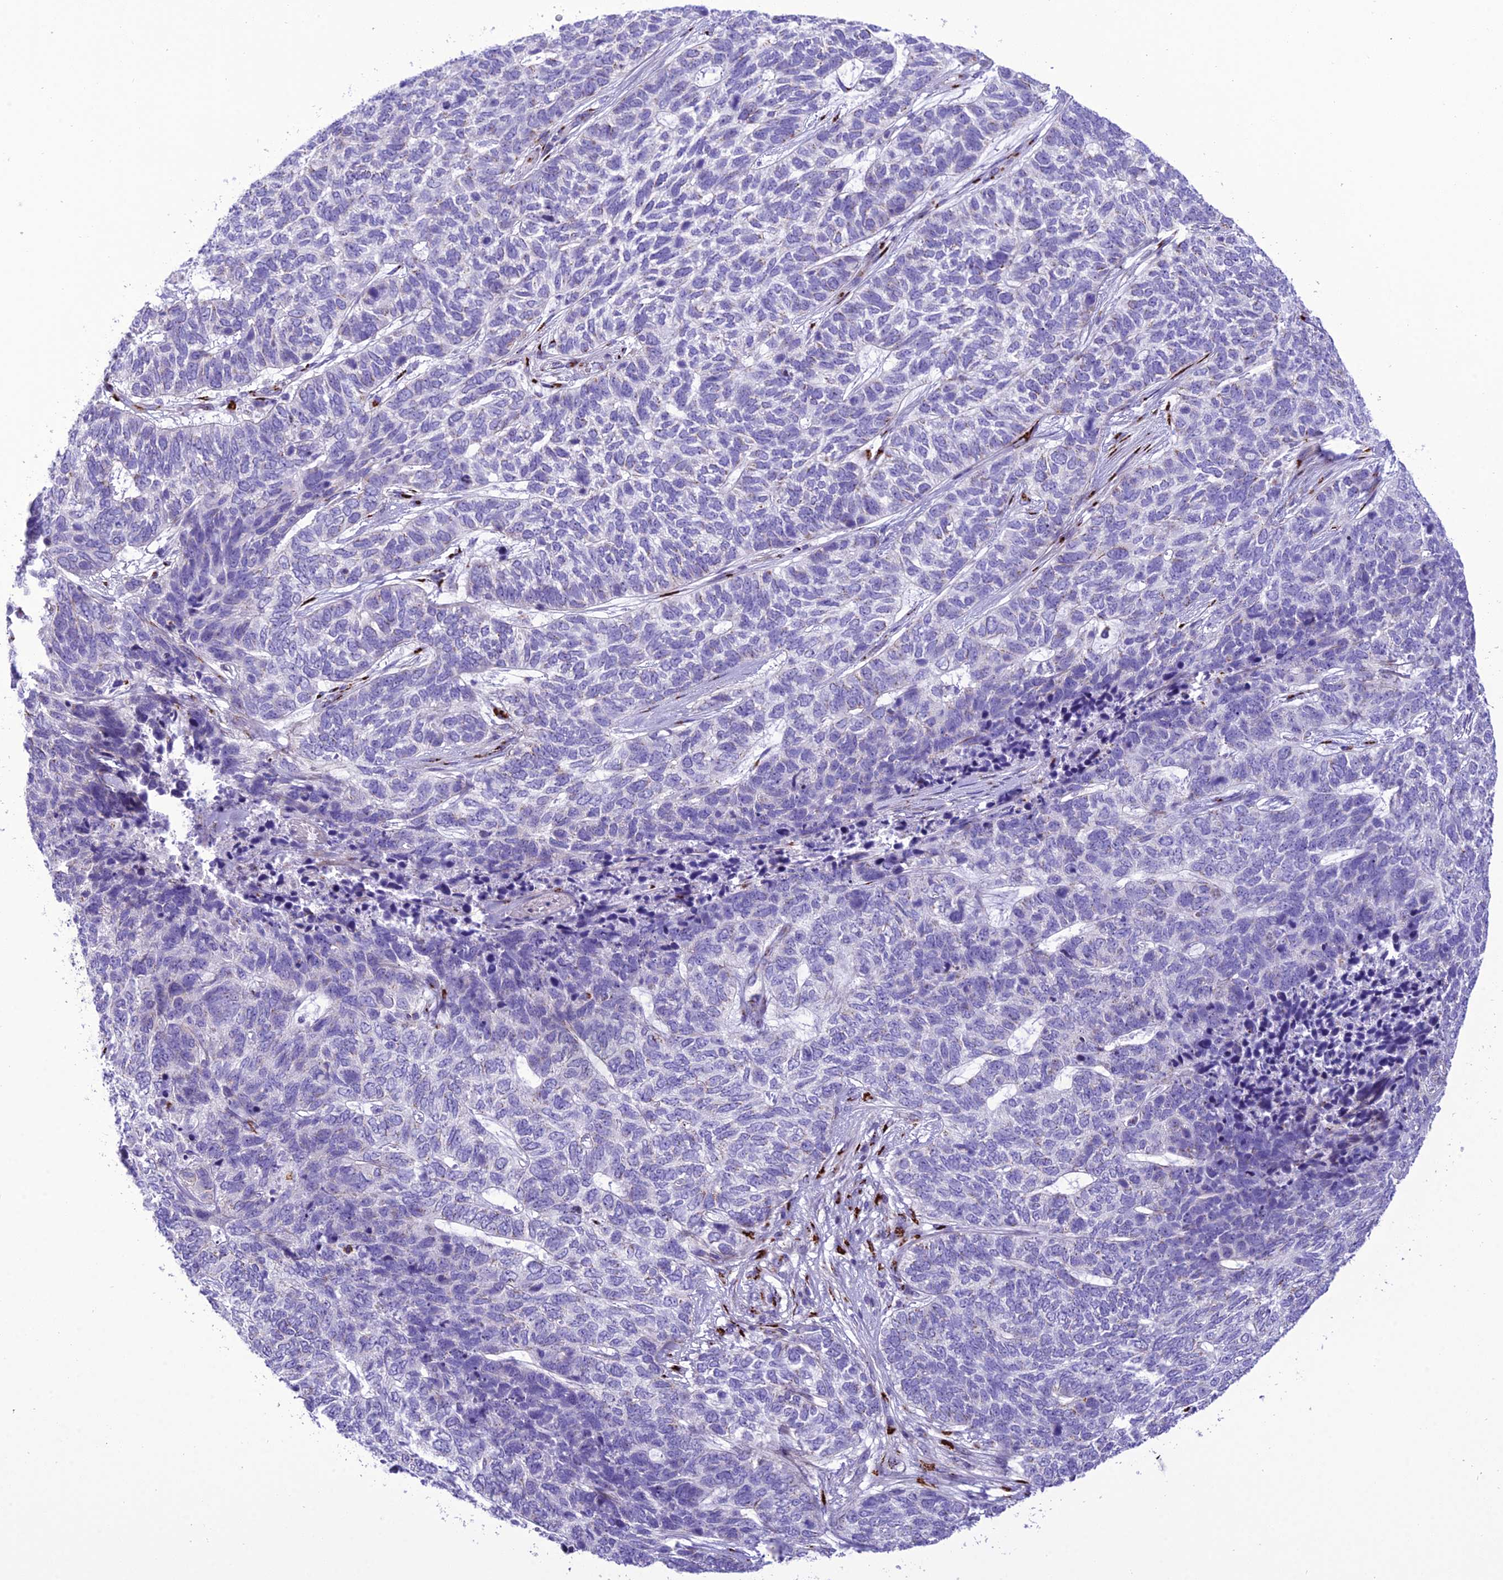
{"staining": {"intensity": "negative", "quantity": "none", "location": "none"}, "tissue": "skin cancer", "cell_type": "Tumor cells", "image_type": "cancer", "snomed": [{"axis": "morphology", "description": "Basal cell carcinoma"}, {"axis": "topography", "description": "Skin"}], "caption": "High magnification brightfield microscopy of skin cancer (basal cell carcinoma) stained with DAB (brown) and counterstained with hematoxylin (blue): tumor cells show no significant positivity. Brightfield microscopy of immunohistochemistry stained with DAB (3,3'-diaminobenzidine) (brown) and hematoxylin (blue), captured at high magnification.", "gene": "GOLM2", "patient": {"sex": "female", "age": 65}}